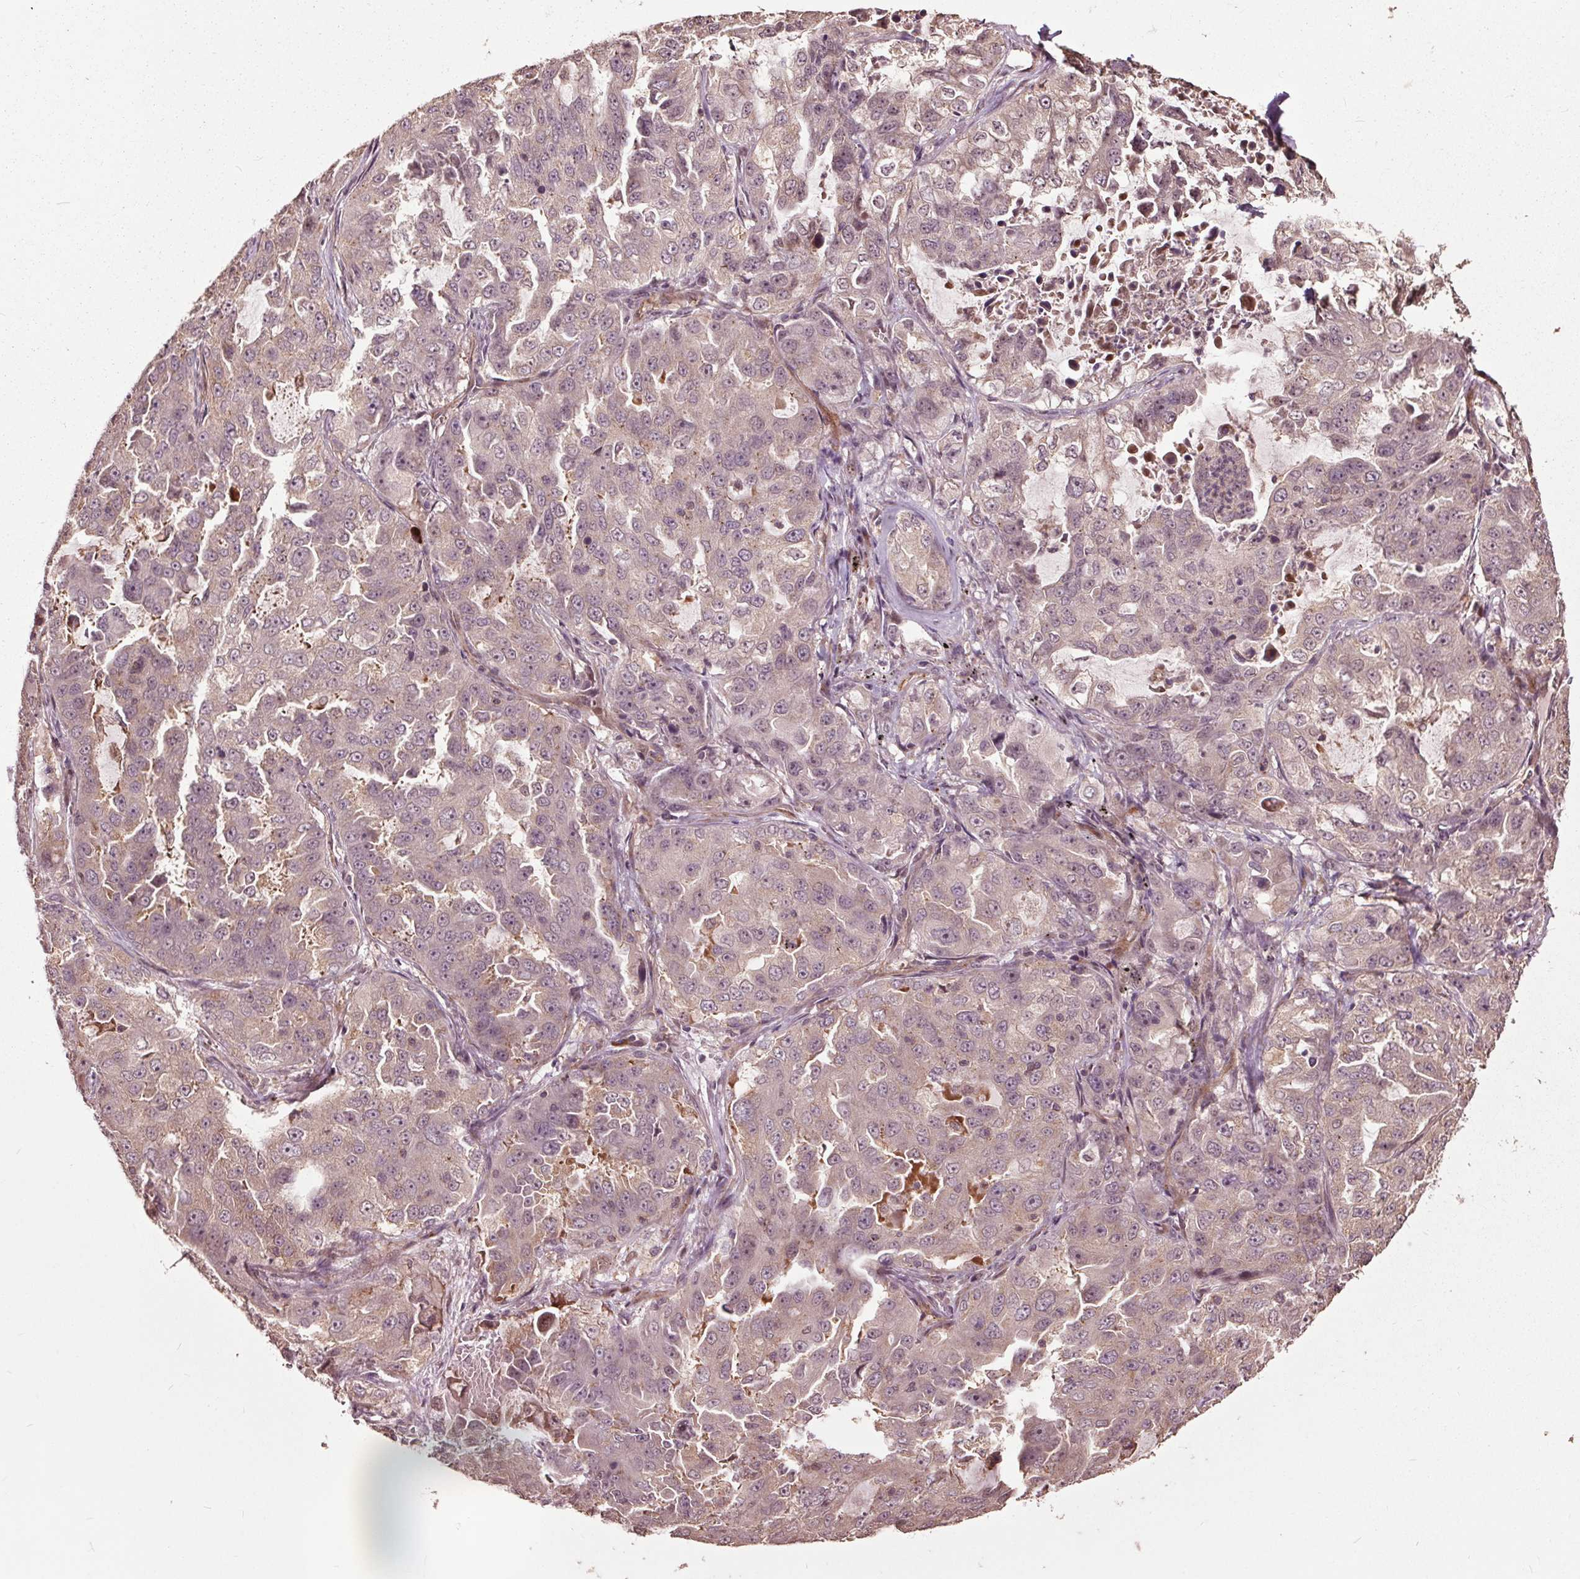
{"staining": {"intensity": "negative", "quantity": "none", "location": "none"}, "tissue": "lung cancer", "cell_type": "Tumor cells", "image_type": "cancer", "snomed": [{"axis": "morphology", "description": "Adenocarcinoma, NOS"}, {"axis": "topography", "description": "Lung"}], "caption": "Protein analysis of lung cancer (adenocarcinoma) shows no significant staining in tumor cells. Brightfield microscopy of immunohistochemistry (IHC) stained with DAB (brown) and hematoxylin (blue), captured at high magnification.", "gene": "CEP95", "patient": {"sex": "female", "age": 61}}